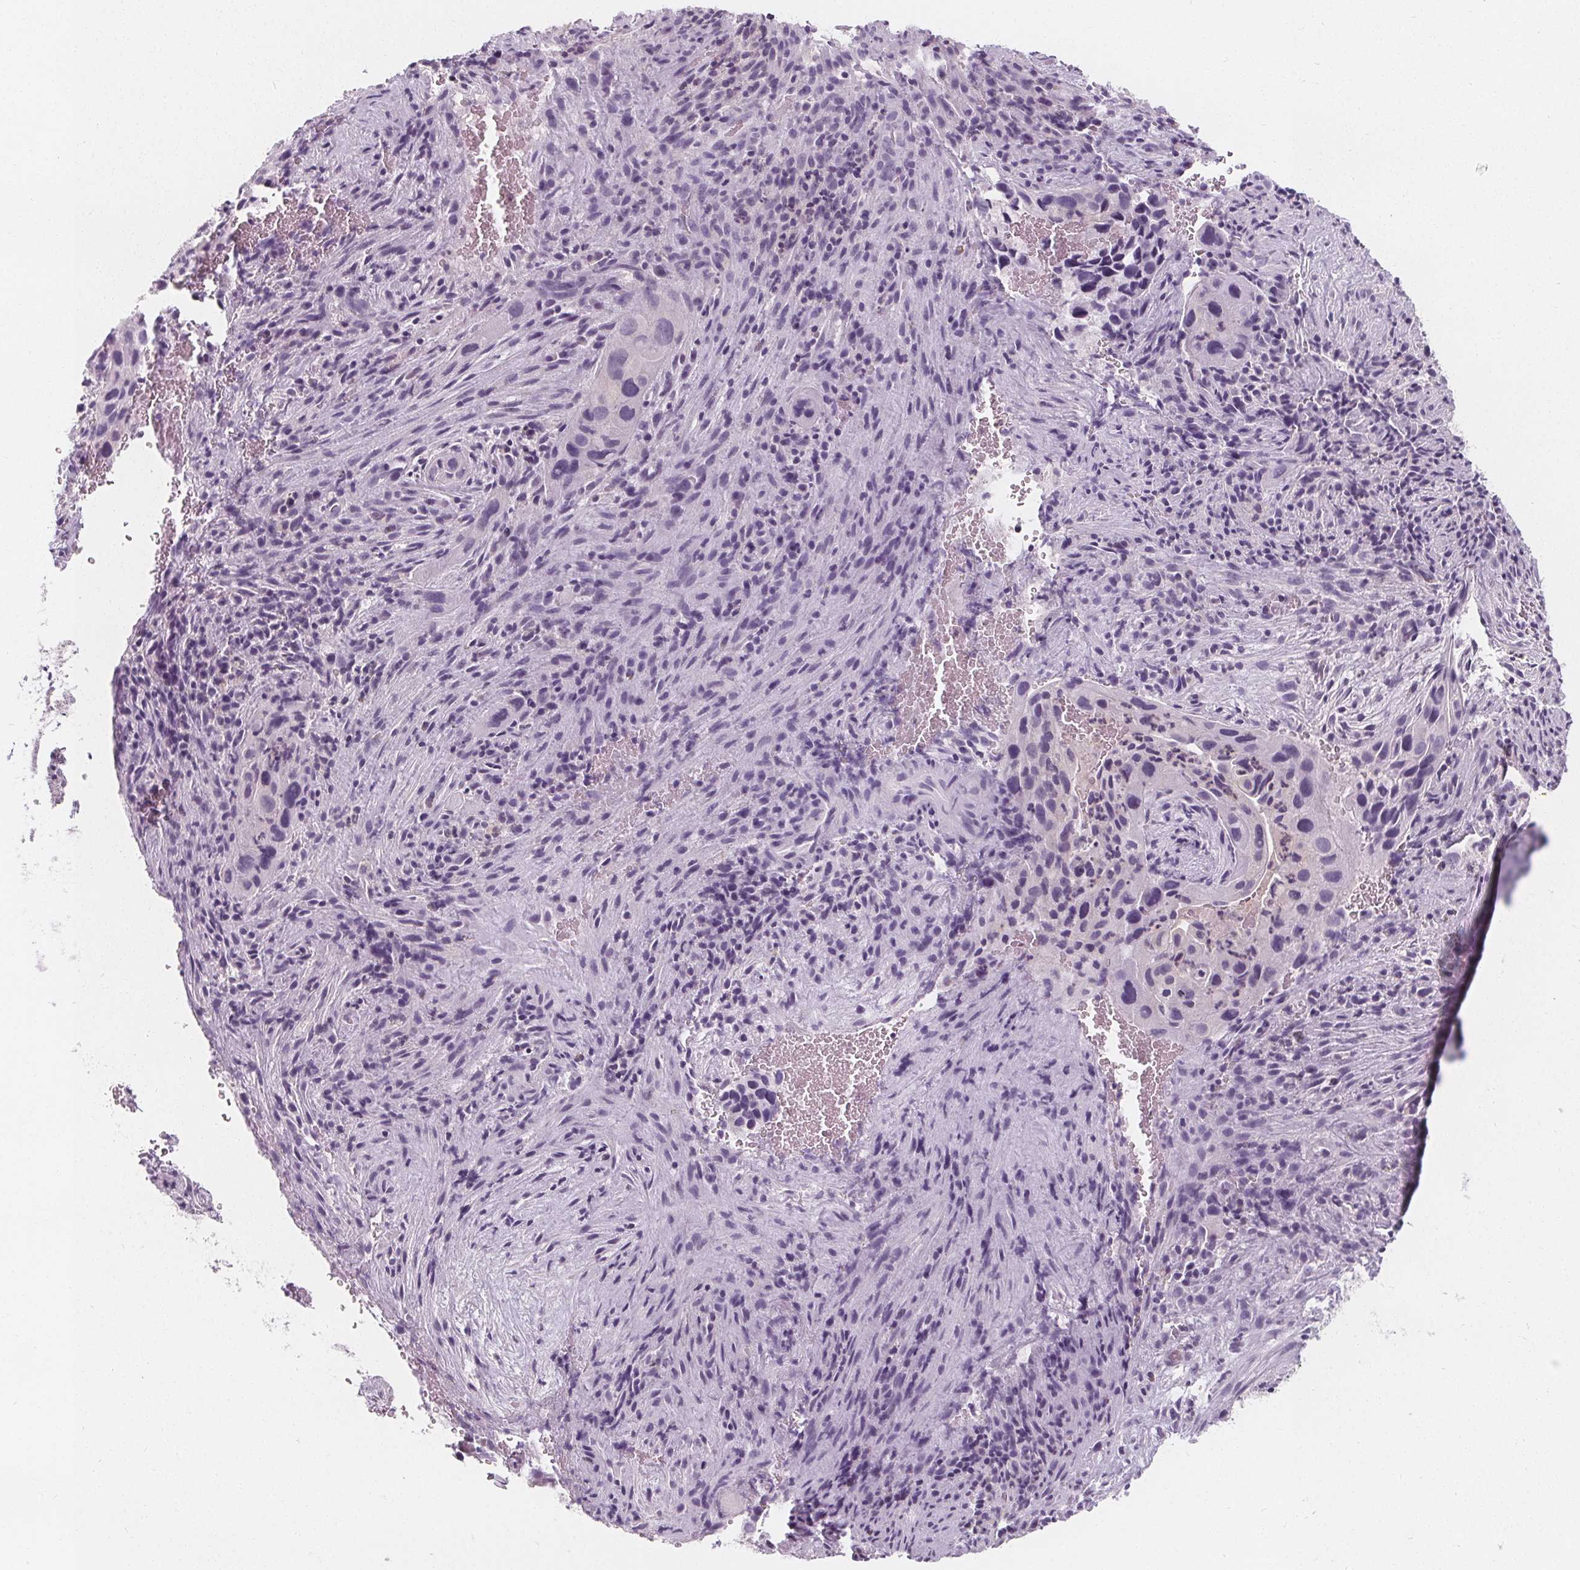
{"staining": {"intensity": "negative", "quantity": "none", "location": "none"}, "tissue": "cervical cancer", "cell_type": "Tumor cells", "image_type": "cancer", "snomed": [{"axis": "morphology", "description": "Squamous cell carcinoma, NOS"}, {"axis": "topography", "description": "Cervix"}], "caption": "Tumor cells show no significant staining in squamous cell carcinoma (cervical).", "gene": "UGP2", "patient": {"sex": "female", "age": 38}}